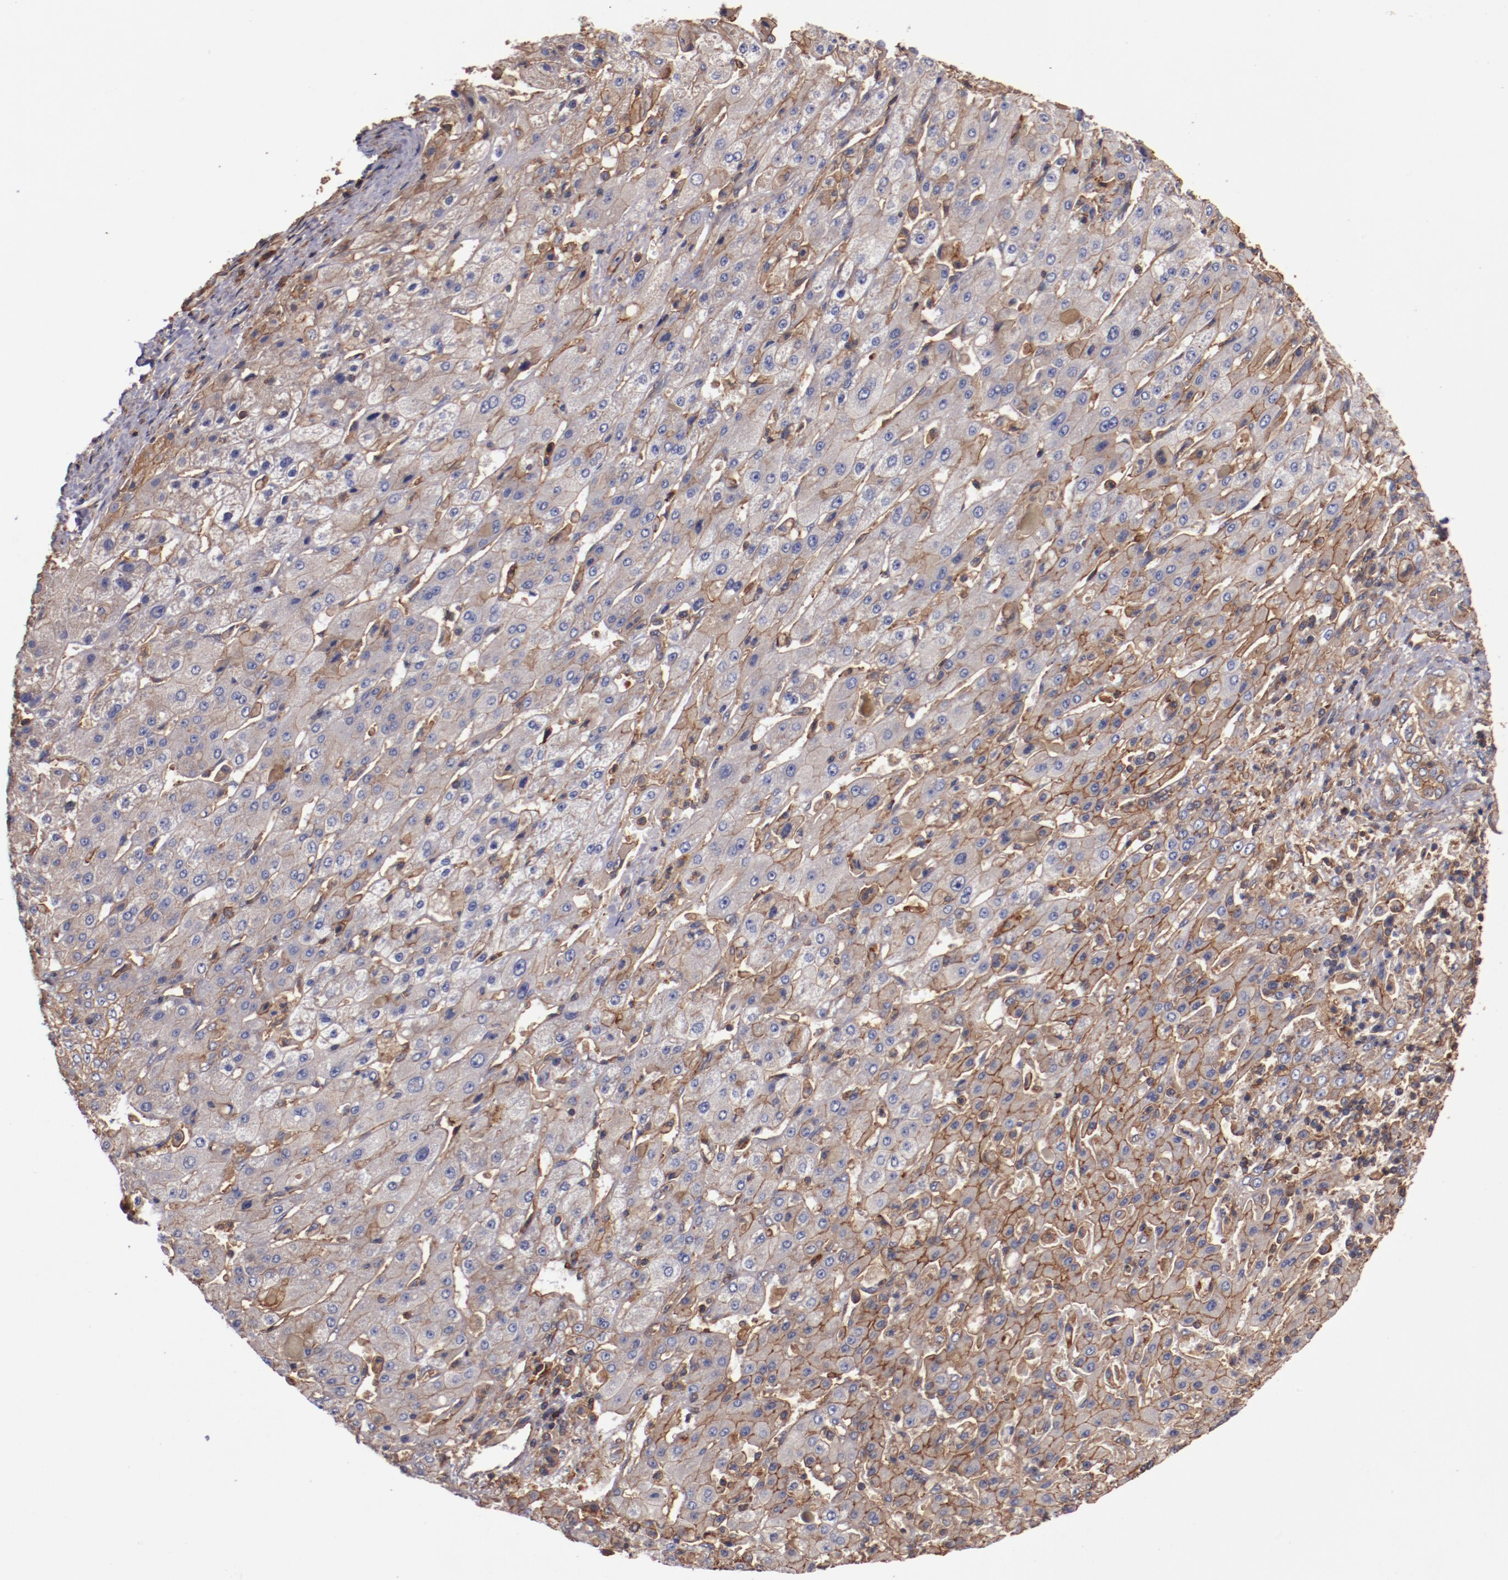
{"staining": {"intensity": "moderate", "quantity": ">75%", "location": "cytoplasmic/membranous"}, "tissue": "liver cancer", "cell_type": "Tumor cells", "image_type": "cancer", "snomed": [{"axis": "morphology", "description": "Cholangiocarcinoma"}, {"axis": "topography", "description": "Liver"}], "caption": "IHC image of human liver cholangiocarcinoma stained for a protein (brown), which exhibits medium levels of moderate cytoplasmic/membranous expression in approximately >75% of tumor cells.", "gene": "TMOD3", "patient": {"sex": "female", "age": 52}}